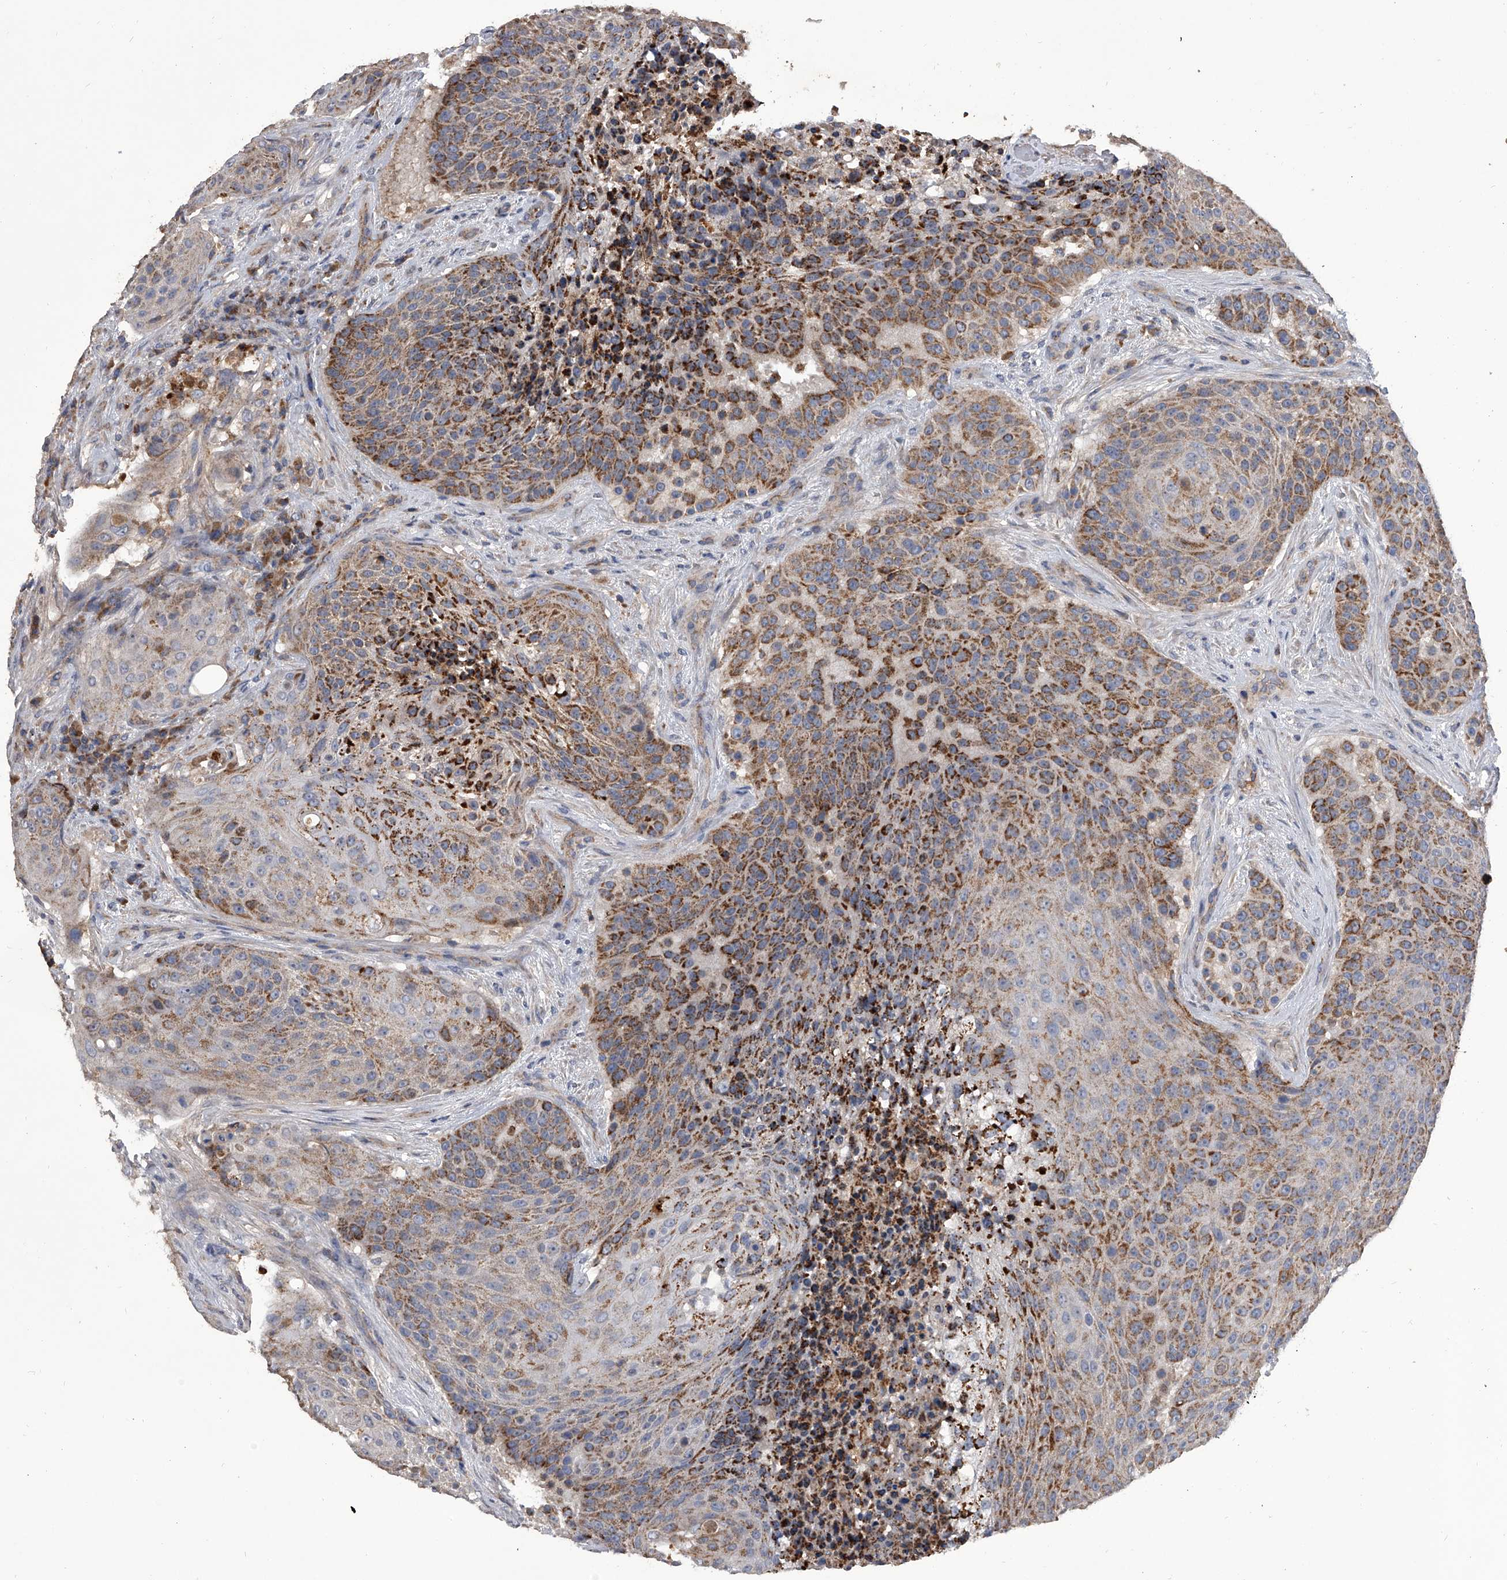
{"staining": {"intensity": "moderate", "quantity": ">75%", "location": "cytoplasmic/membranous"}, "tissue": "urothelial cancer", "cell_type": "Tumor cells", "image_type": "cancer", "snomed": [{"axis": "morphology", "description": "Urothelial carcinoma, High grade"}, {"axis": "topography", "description": "Urinary bladder"}], "caption": "Immunohistochemical staining of human urothelial cancer exhibits moderate cytoplasmic/membranous protein staining in about >75% of tumor cells.", "gene": "NRP1", "patient": {"sex": "female", "age": 63}}